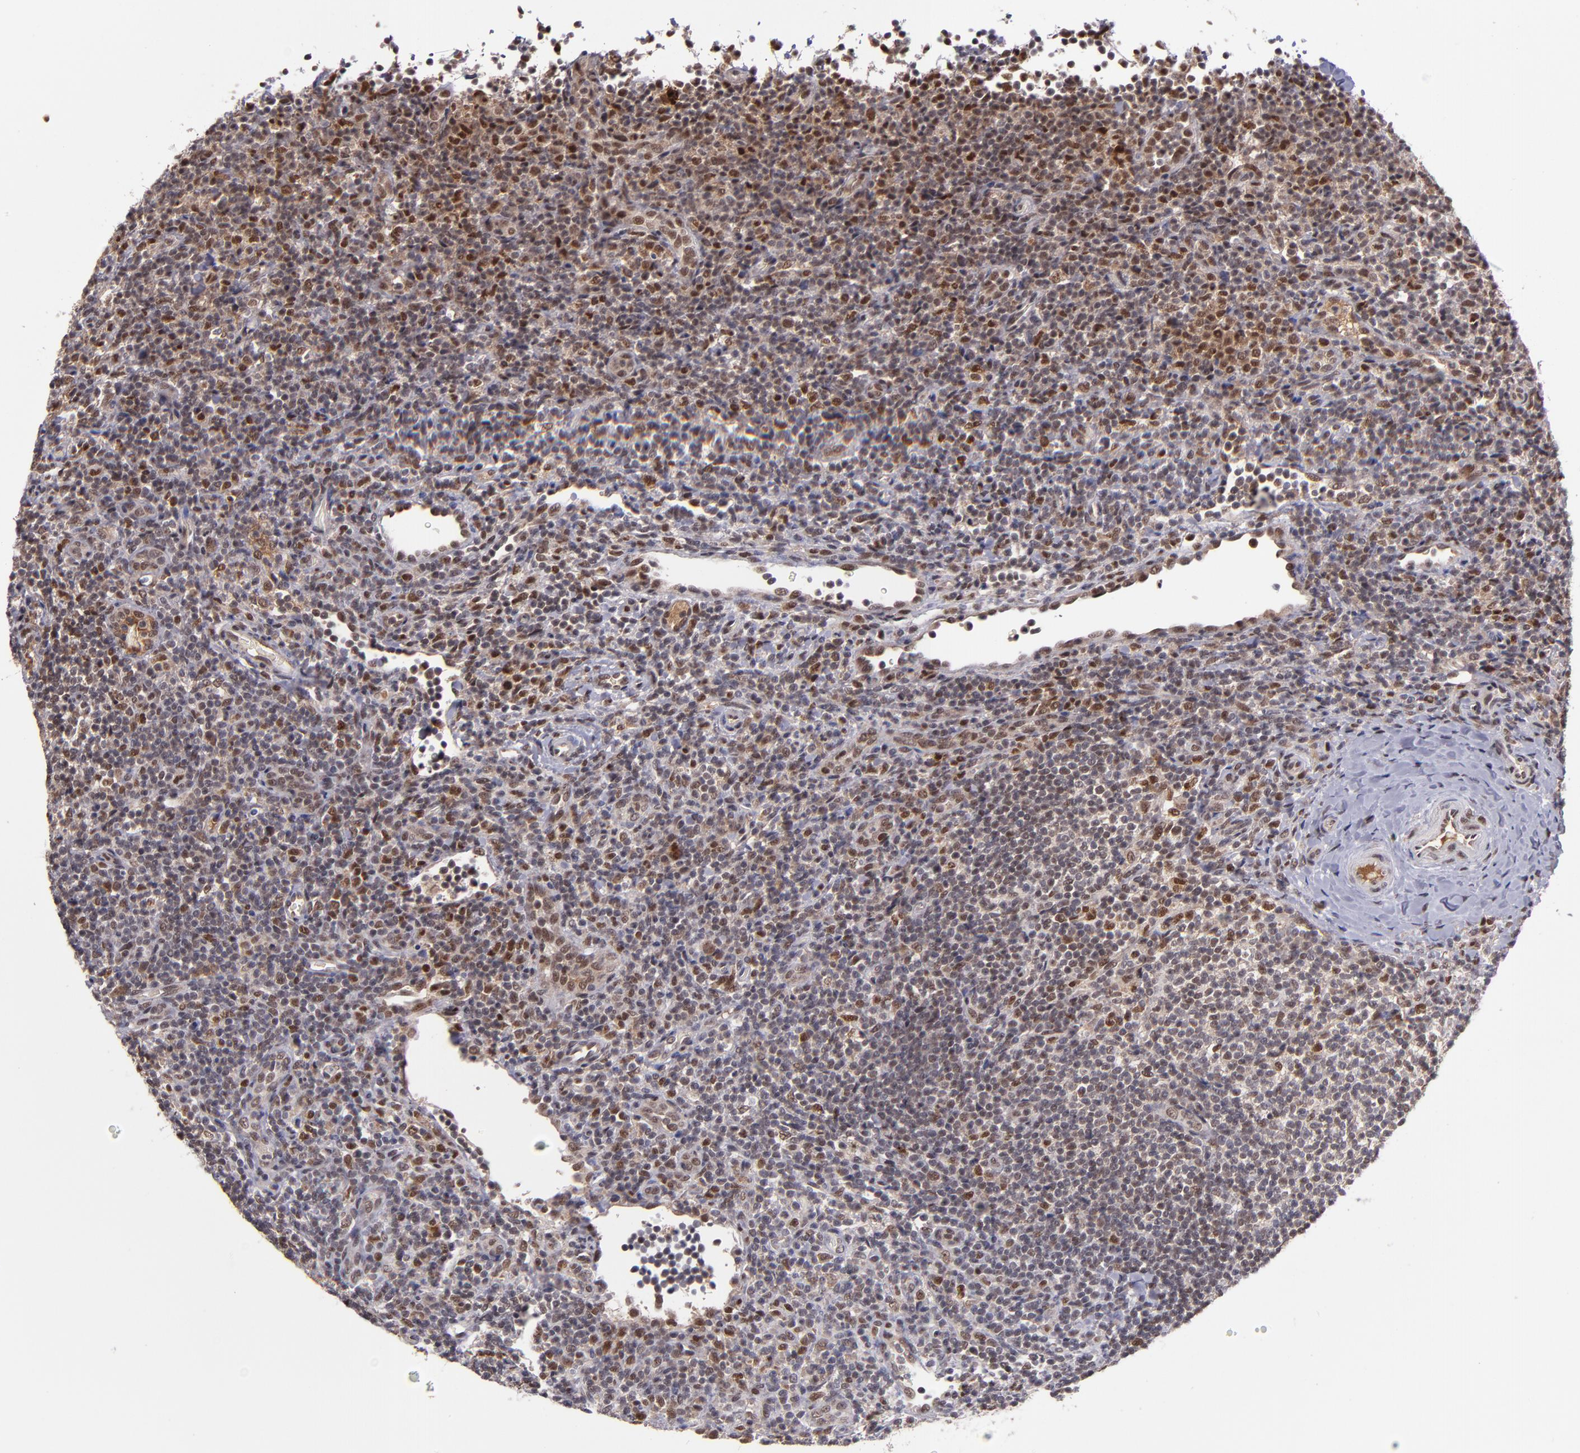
{"staining": {"intensity": "moderate", "quantity": ">75%", "location": "cytoplasmic/membranous,nuclear"}, "tissue": "lymphoma", "cell_type": "Tumor cells", "image_type": "cancer", "snomed": [{"axis": "morphology", "description": "Malignant lymphoma, non-Hodgkin's type, Low grade"}, {"axis": "topography", "description": "Lymph node"}], "caption": "Protein staining by immunohistochemistry displays moderate cytoplasmic/membranous and nuclear staining in about >75% of tumor cells in low-grade malignant lymphoma, non-Hodgkin's type.", "gene": "EP300", "patient": {"sex": "female", "age": 76}}